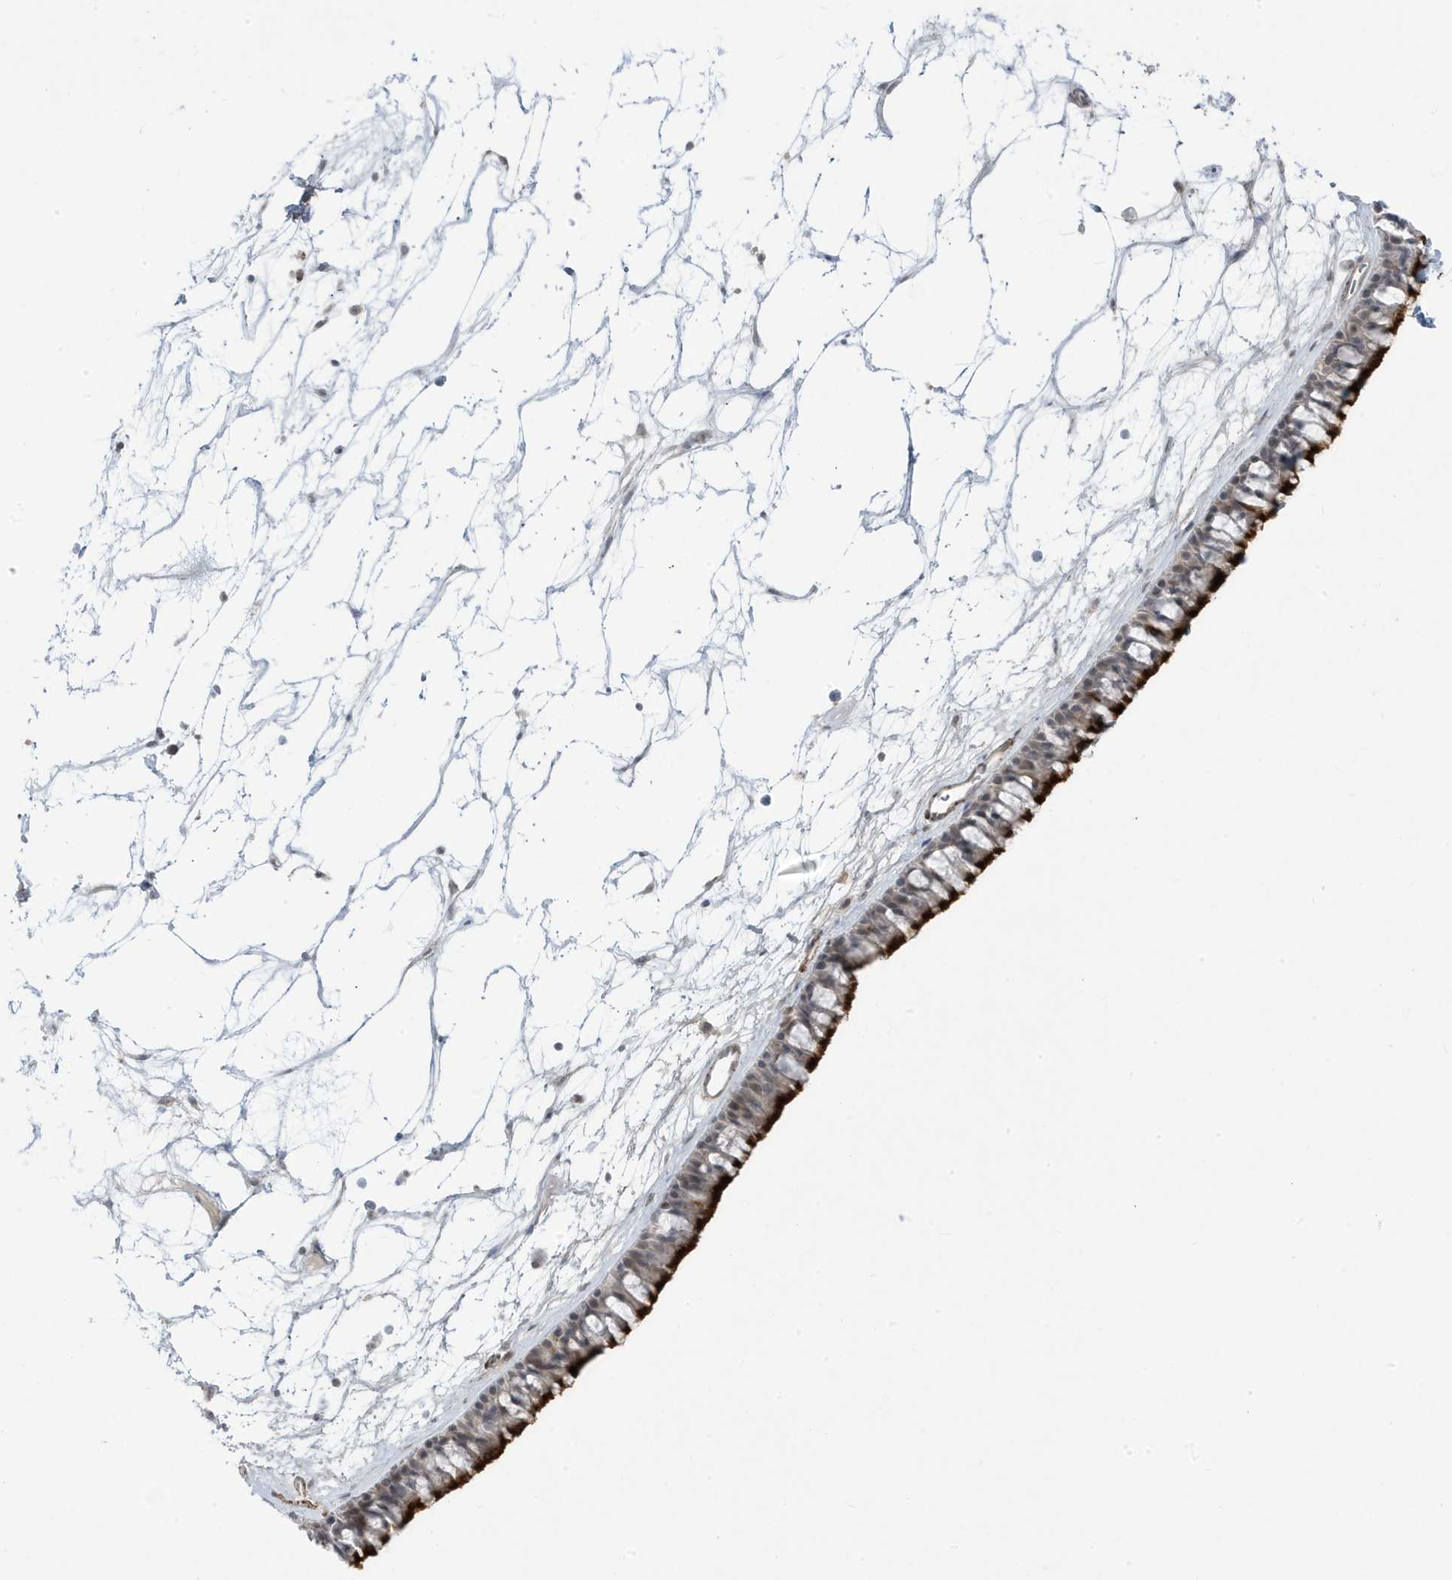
{"staining": {"intensity": "strong", "quantity": ">75%", "location": "cytoplasmic/membranous"}, "tissue": "nasopharynx", "cell_type": "Respiratory epithelial cells", "image_type": "normal", "snomed": [{"axis": "morphology", "description": "Normal tissue, NOS"}, {"axis": "topography", "description": "Nasopharynx"}], "caption": "Immunohistochemistry (IHC) staining of normal nasopharynx, which displays high levels of strong cytoplasmic/membranous expression in about >75% of respiratory epithelial cells indicating strong cytoplasmic/membranous protein staining. The staining was performed using DAB (brown) for protein detection and nuclei were counterstained in hematoxylin (blue).", "gene": "ADAMTSL3", "patient": {"sex": "male", "age": 64}}